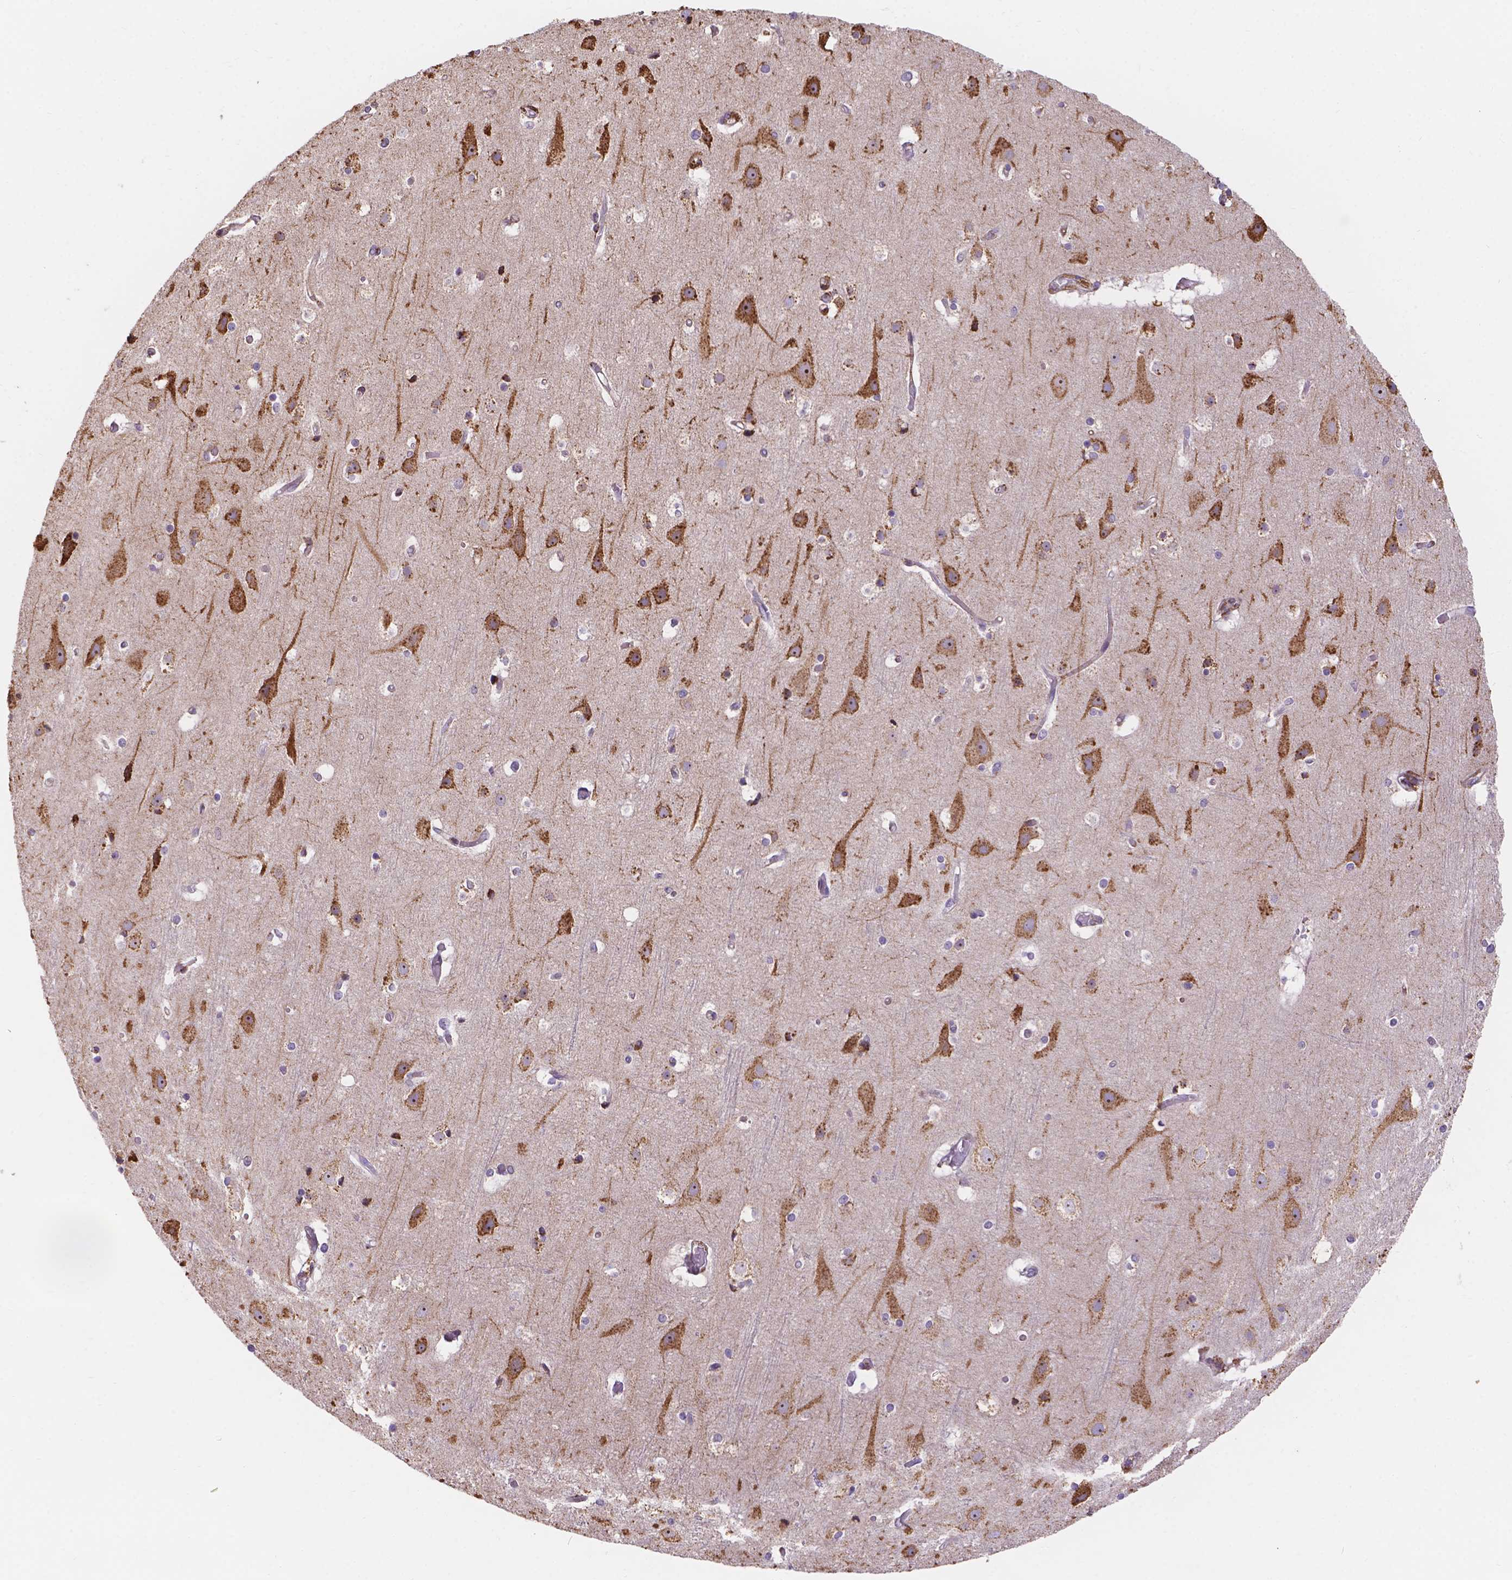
{"staining": {"intensity": "weak", "quantity": "<25%", "location": "cytoplasmic/membranous"}, "tissue": "cerebral cortex", "cell_type": "Endothelial cells", "image_type": "normal", "snomed": [{"axis": "morphology", "description": "Normal tissue, NOS"}, {"axis": "topography", "description": "Cerebral cortex"}], "caption": "Normal cerebral cortex was stained to show a protein in brown. There is no significant positivity in endothelial cells. (IHC, brightfield microscopy, high magnification).", "gene": "IPO11", "patient": {"sex": "female", "age": 52}}